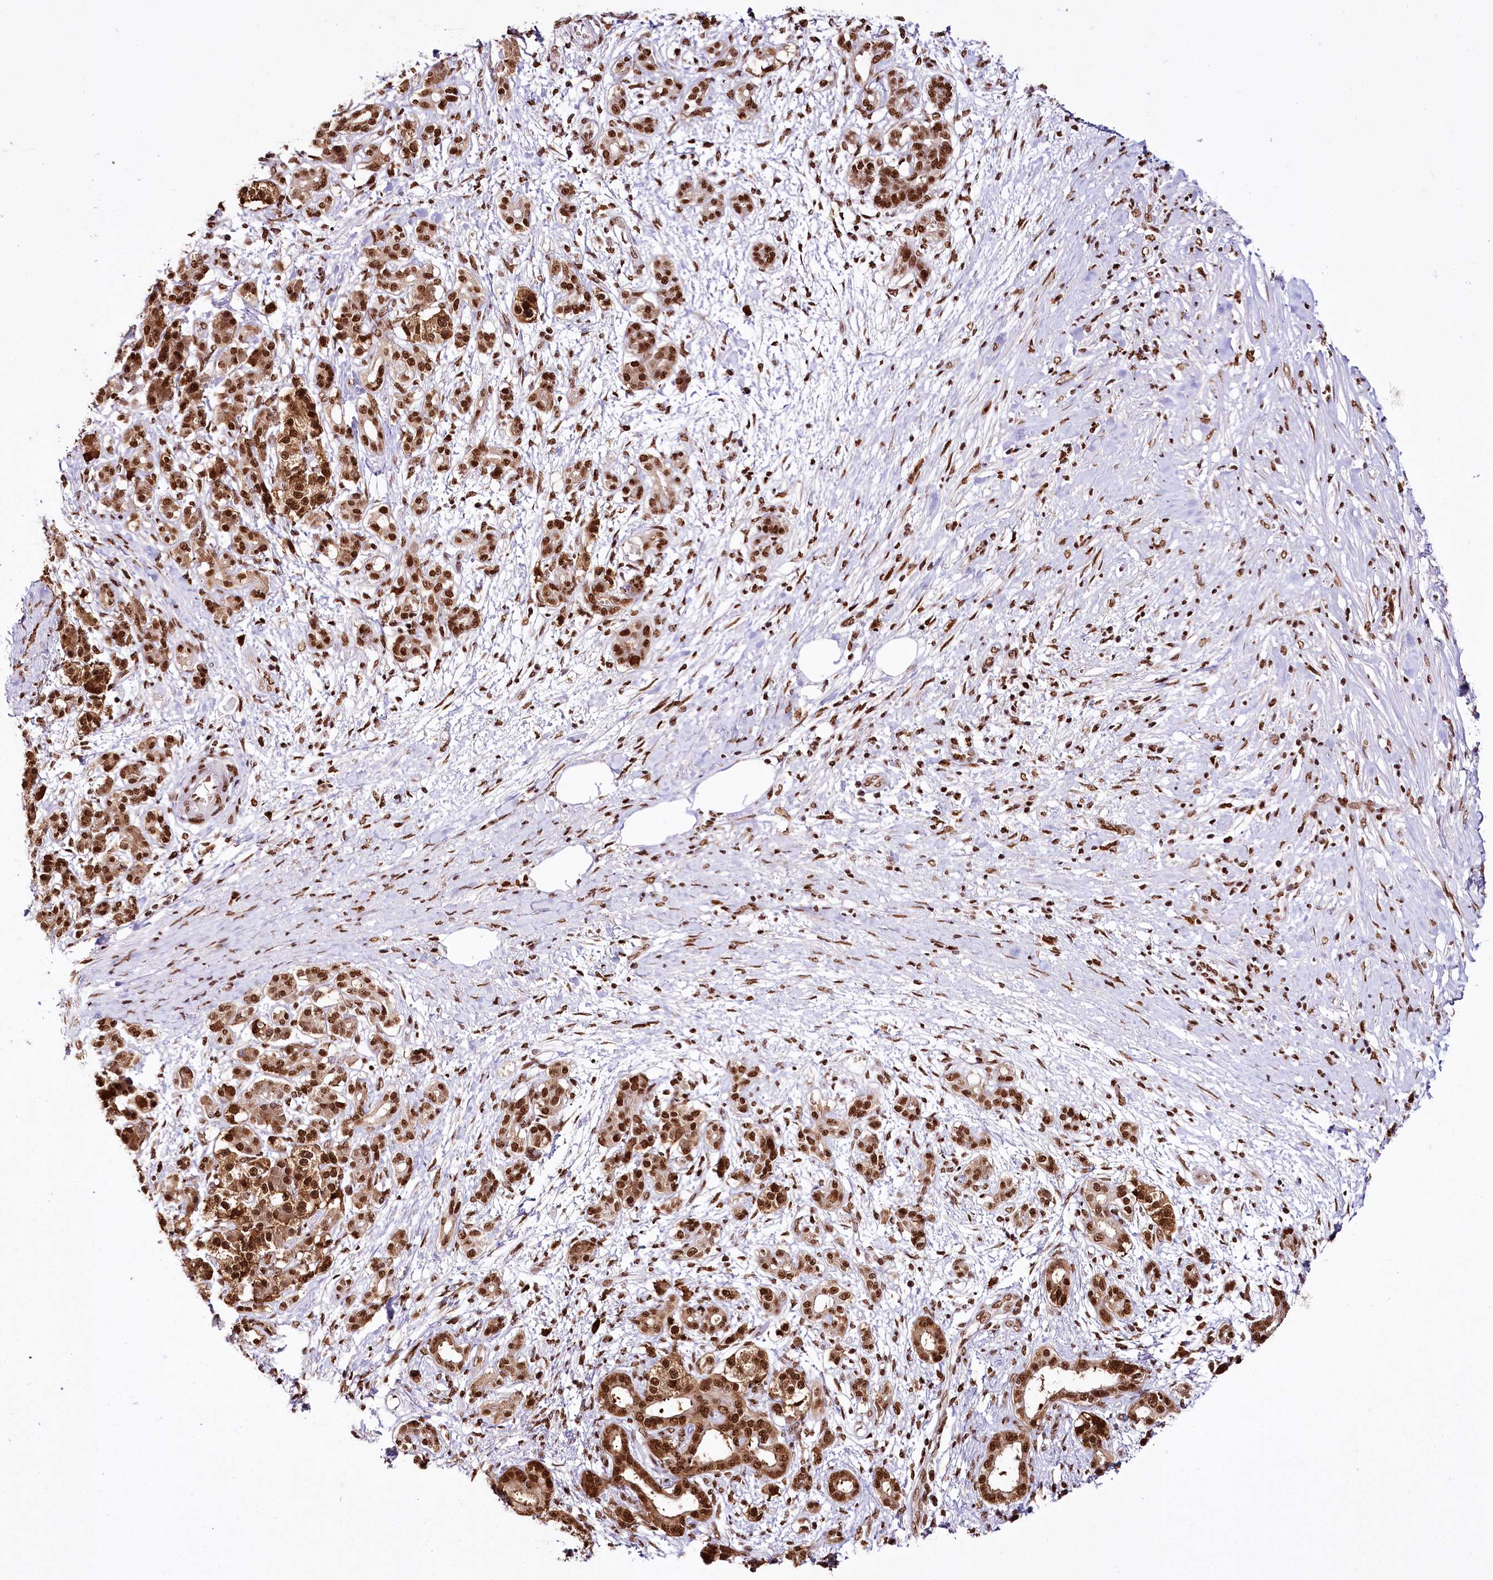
{"staining": {"intensity": "strong", "quantity": ">75%", "location": "cytoplasmic/membranous,nuclear"}, "tissue": "pancreatic cancer", "cell_type": "Tumor cells", "image_type": "cancer", "snomed": [{"axis": "morphology", "description": "Adenocarcinoma, NOS"}, {"axis": "topography", "description": "Pancreas"}], "caption": "This image exhibits immunohistochemistry staining of adenocarcinoma (pancreatic), with high strong cytoplasmic/membranous and nuclear staining in approximately >75% of tumor cells.", "gene": "SMARCE1", "patient": {"sex": "female", "age": 55}}